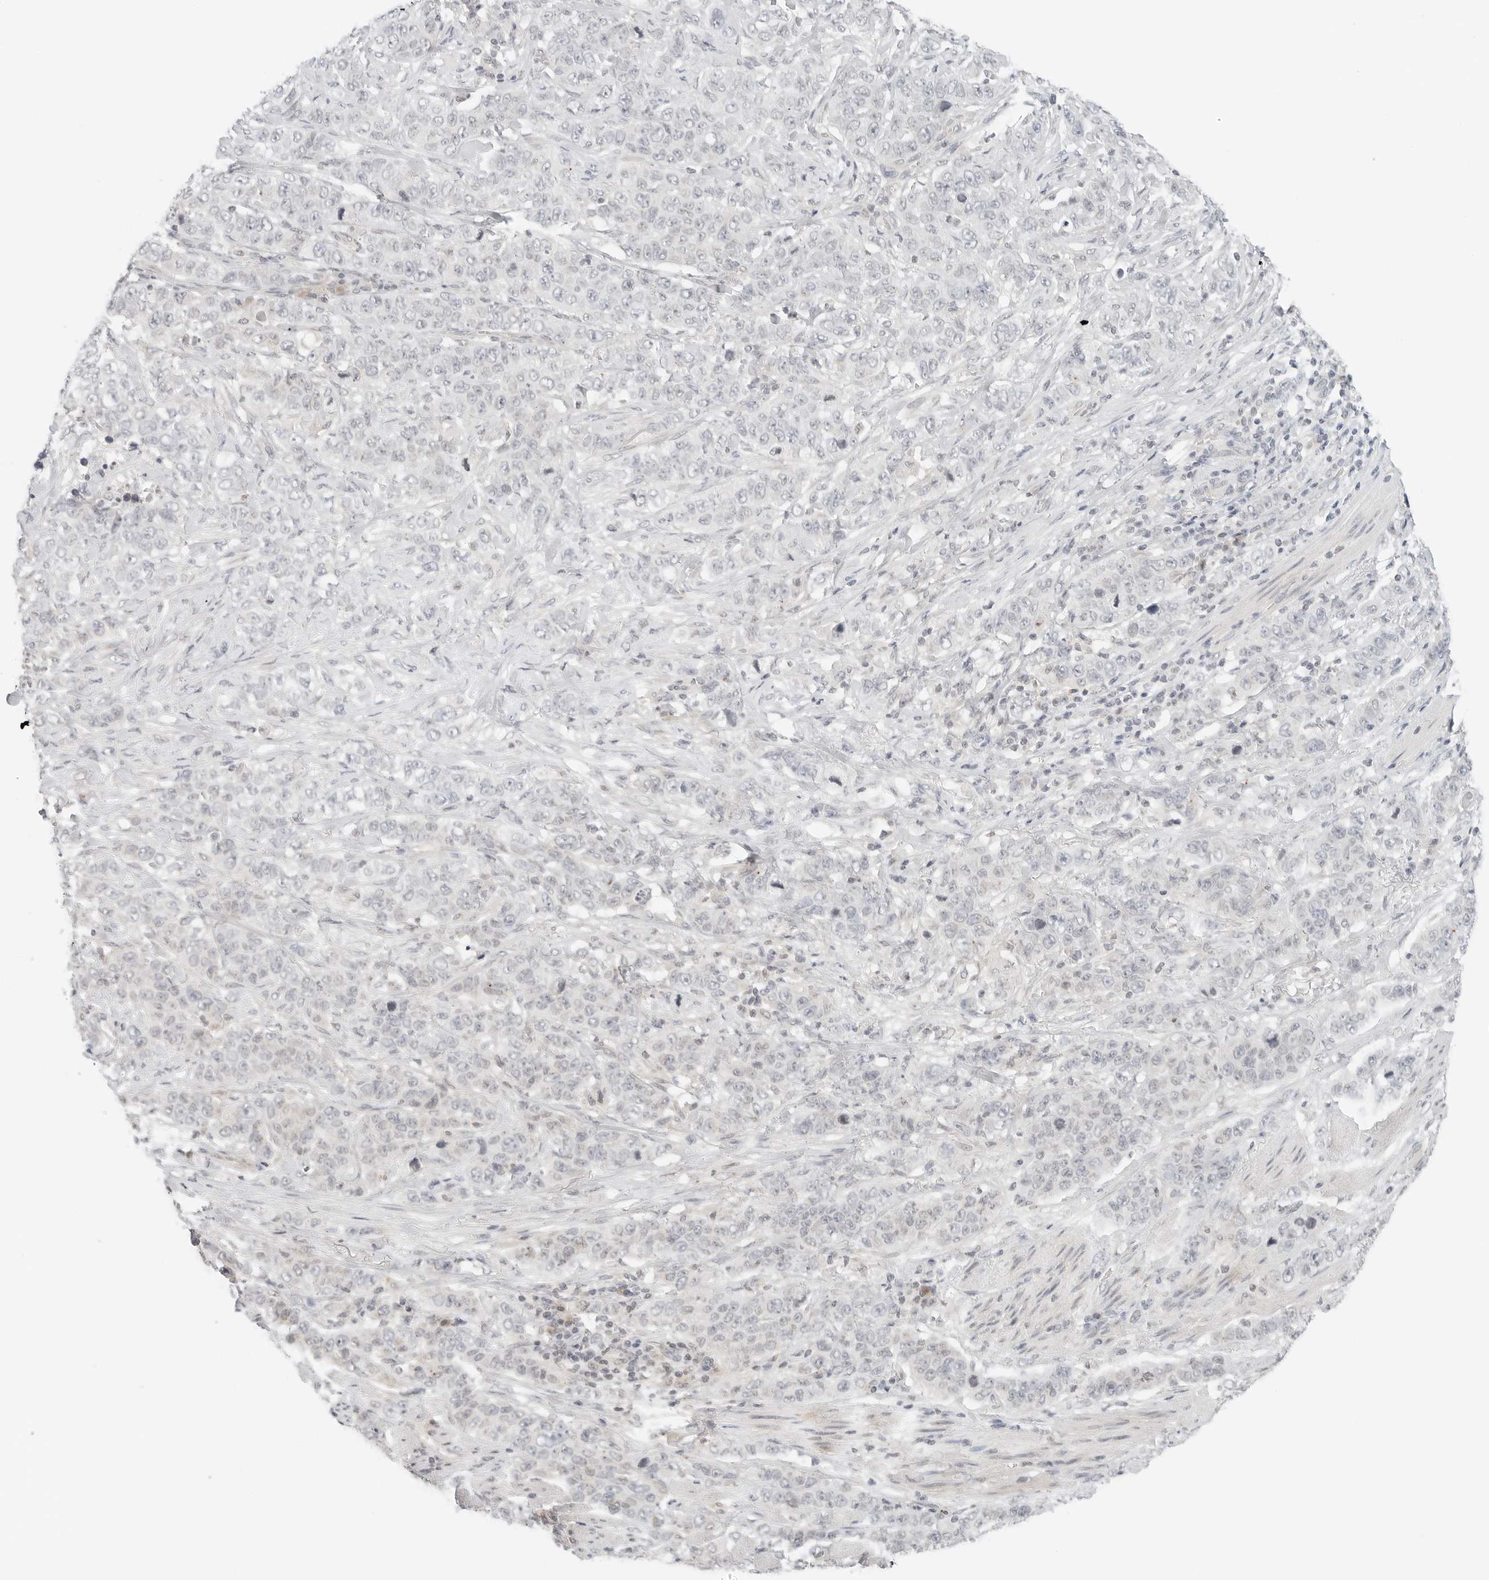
{"staining": {"intensity": "negative", "quantity": "none", "location": "none"}, "tissue": "stomach cancer", "cell_type": "Tumor cells", "image_type": "cancer", "snomed": [{"axis": "morphology", "description": "Adenocarcinoma, NOS"}, {"axis": "topography", "description": "Stomach"}], "caption": "The photomicrograph shows no significant expression in tumor cells of stomach adenocarcinoma.", "gene": "IQCC", "patient": {"sex": "male", "age": 48}}